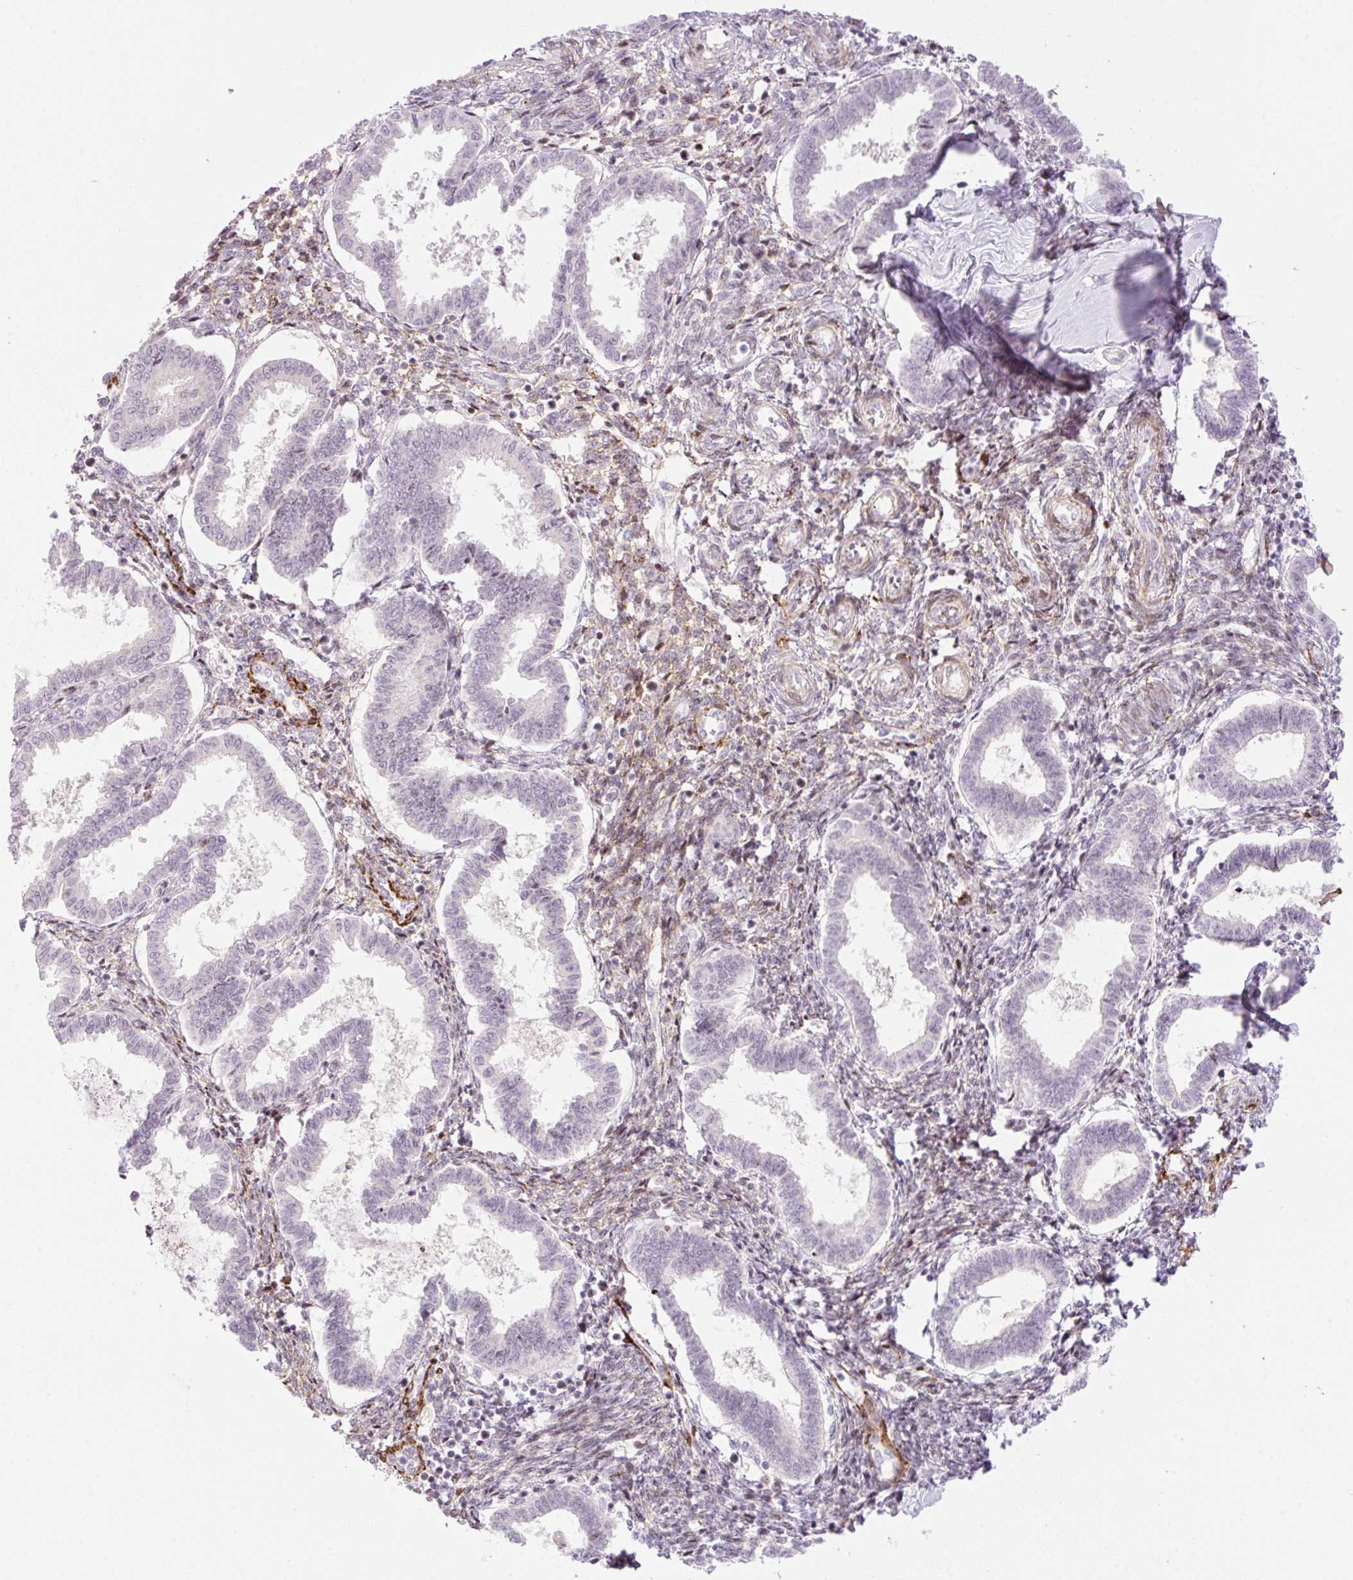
{"staining": {"intensity": "weak", "quantity": "<25%", "location": "nuclear"}, "tissue": "endometrium", "cell_type": "Cells in endometrial stroma", "image_type": "normal", "snomed": [{"axis": "morphology", "description": "Normal tissue, NOS"}, {"axis": "topography", "description": "Endometrium"}], "caption": "This is a micrograph of immunohistochemistry (IHC) staining of normal endometrium, which shows no expression in cells in endometrial stroma. (DAB (3,3'-diaminobenzidine) immunohistochemistry (IHC) with hematoxylin counter stain).", "gene": "ENSG00000268750", "patient": {"sex": "female", "age": 24}}